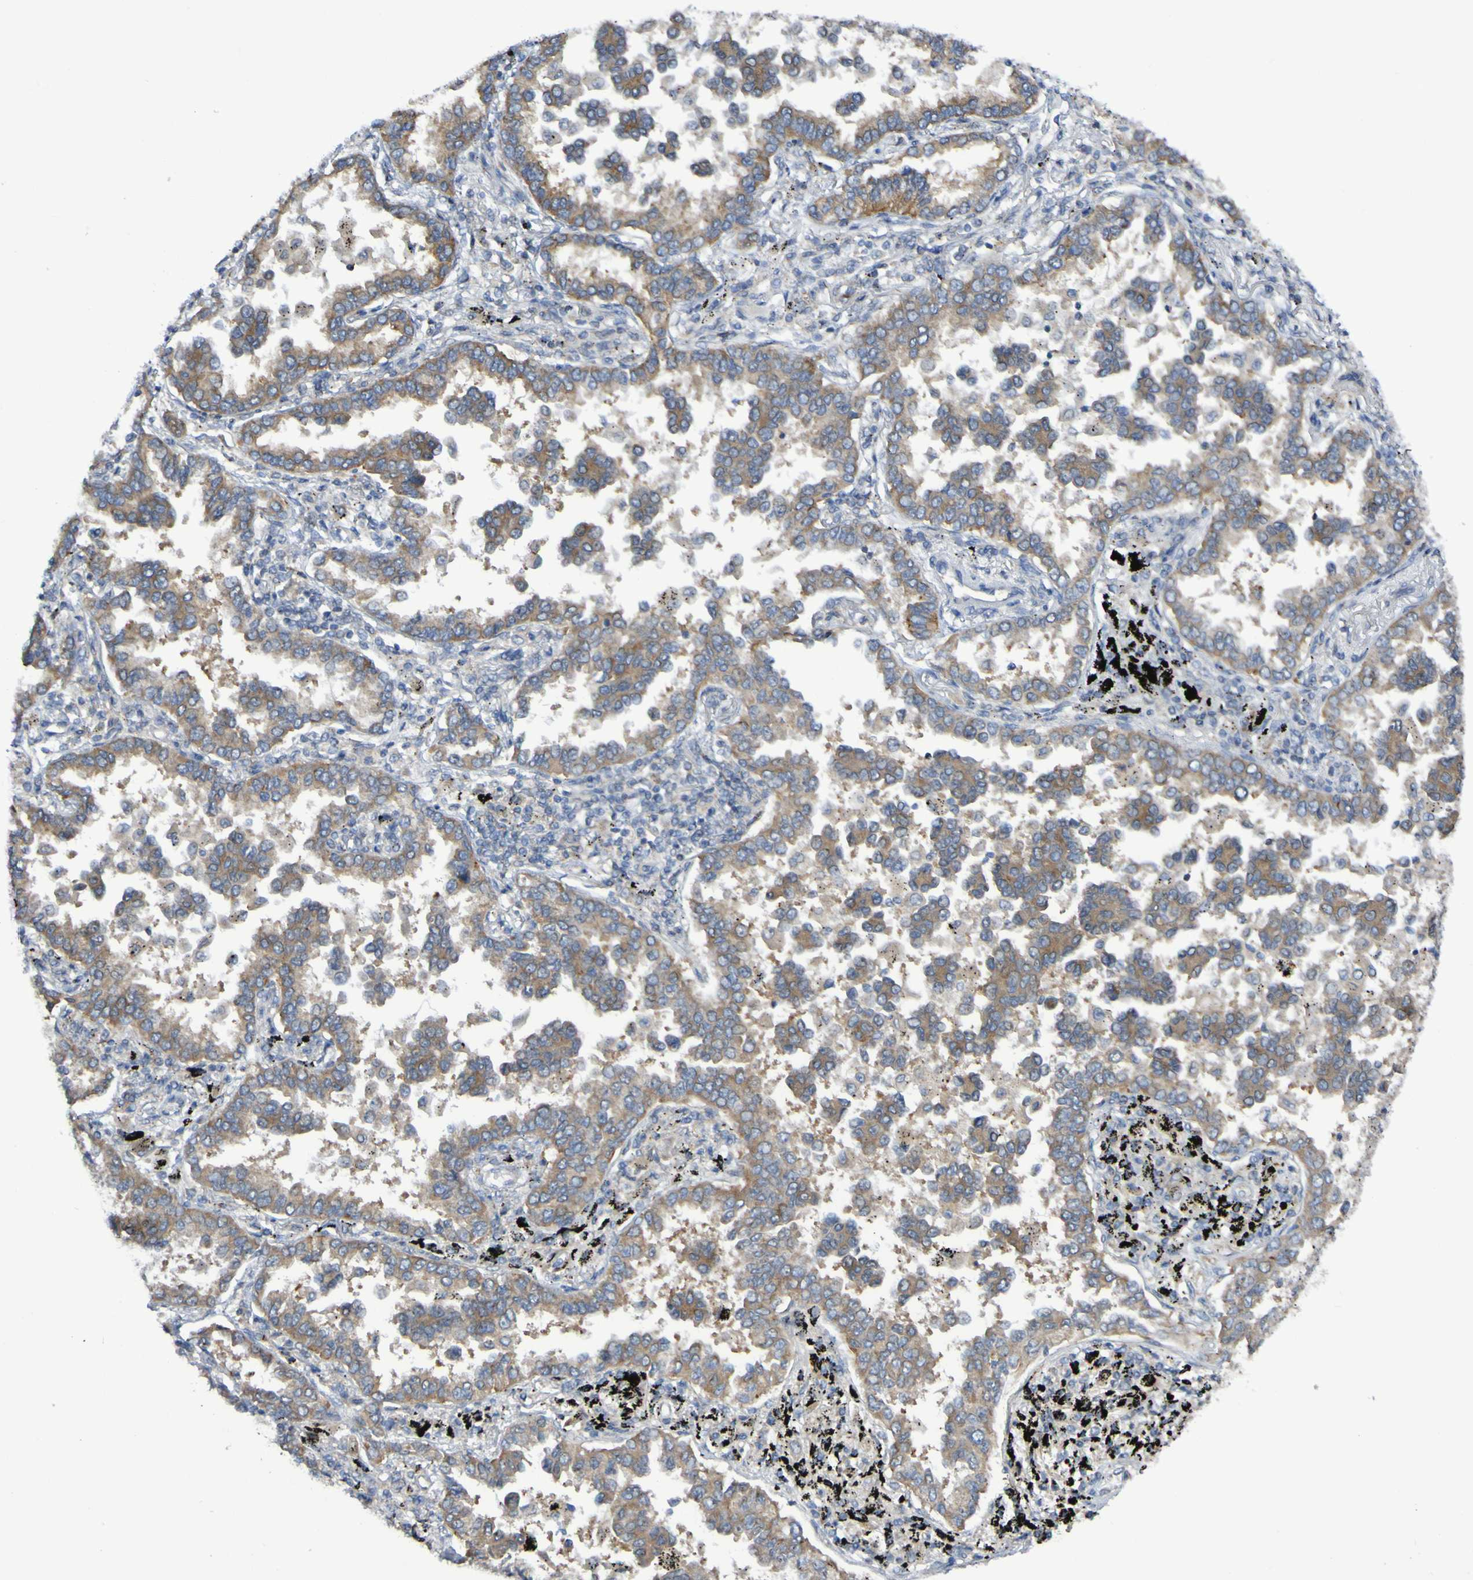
{"staining": {"intensity": "moderate", "quantity": ">75%", "location": "cytoplasmic/membranous"}, "tissue": "lung cancer", "cell_type": "Tumor cells", "image_type": "cancer", "snomed": [{"axis": "morphology", "description": "Normal tissue, NOS"}, {"axis": "morphology", "description": "Adenocarcinoma, NOS"}, {"axis": "topography", "description": "Lung"}], "caption": "Lung adenocarcinoma stained with a brown dye reveals moderate cytoplasmic/membranous positive expression in about >75% of tumor cells.", "gene": "LMBRD2", "patient": {"sex": "male", "age": 59}}